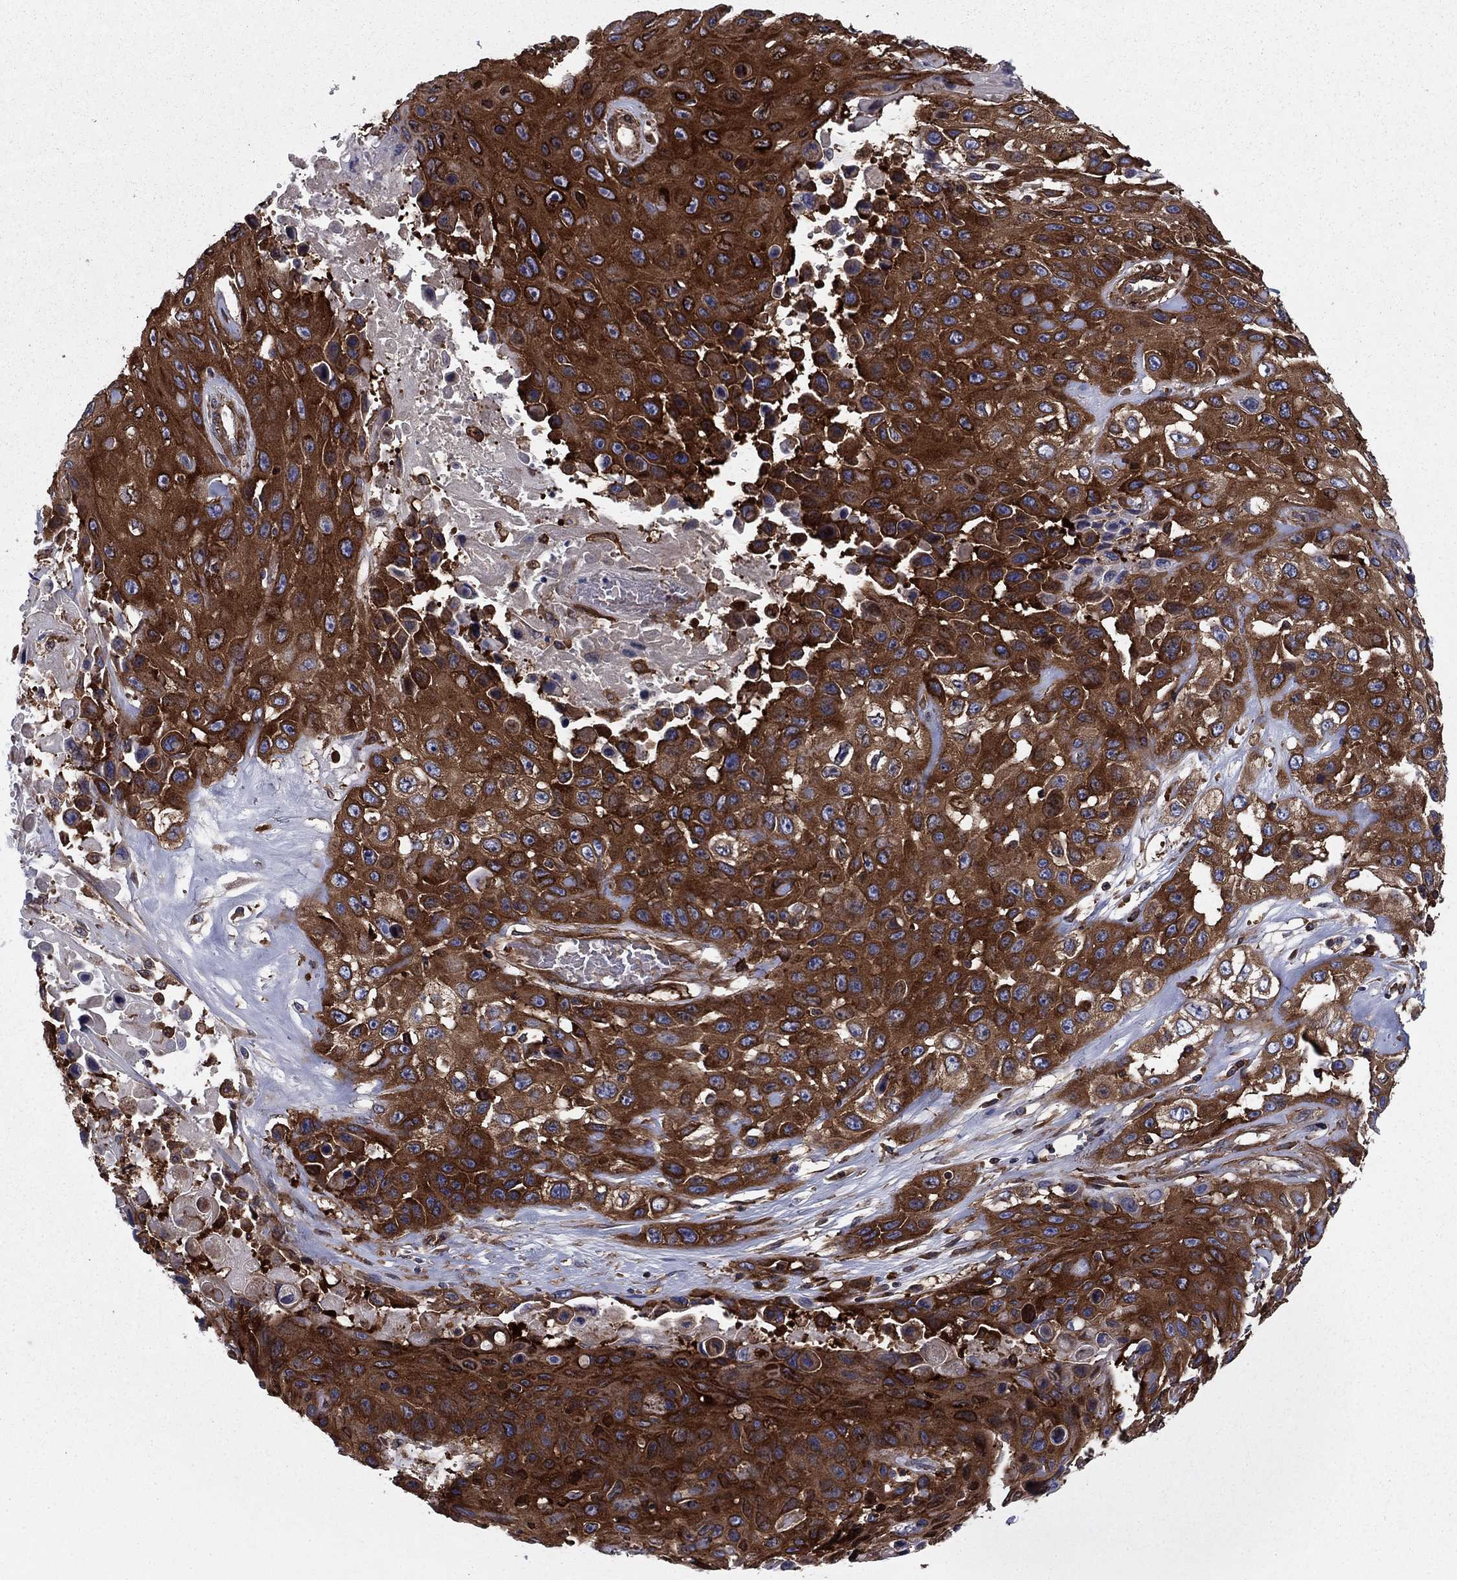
{"staining": {"intensity": "strong", "quantity": ">75%", "location": "cytoplasmic/membranous"}, "tissue": "skin cancer", "cell_type": "Tumor cells", "image_type": "cancer", "snomed": [{"axis": "morphology", "description": "Squamous cell carcinoma, NOS"}, {"axis": "topography", "description": "Skin"}], "caption": "Tumor cells display strong cytoplasmic/membranous expression in about >75% of cells in squamous cell carcinoma (skin). The staining is performed using DAB (3,3'-diaminobenzidine) brown chromogen to label protein expression. The nuclei are counter-stained blue using hematoxylin.", "gene": "EHBP1L1", "patient": {"sex": "male", "age": 82}}